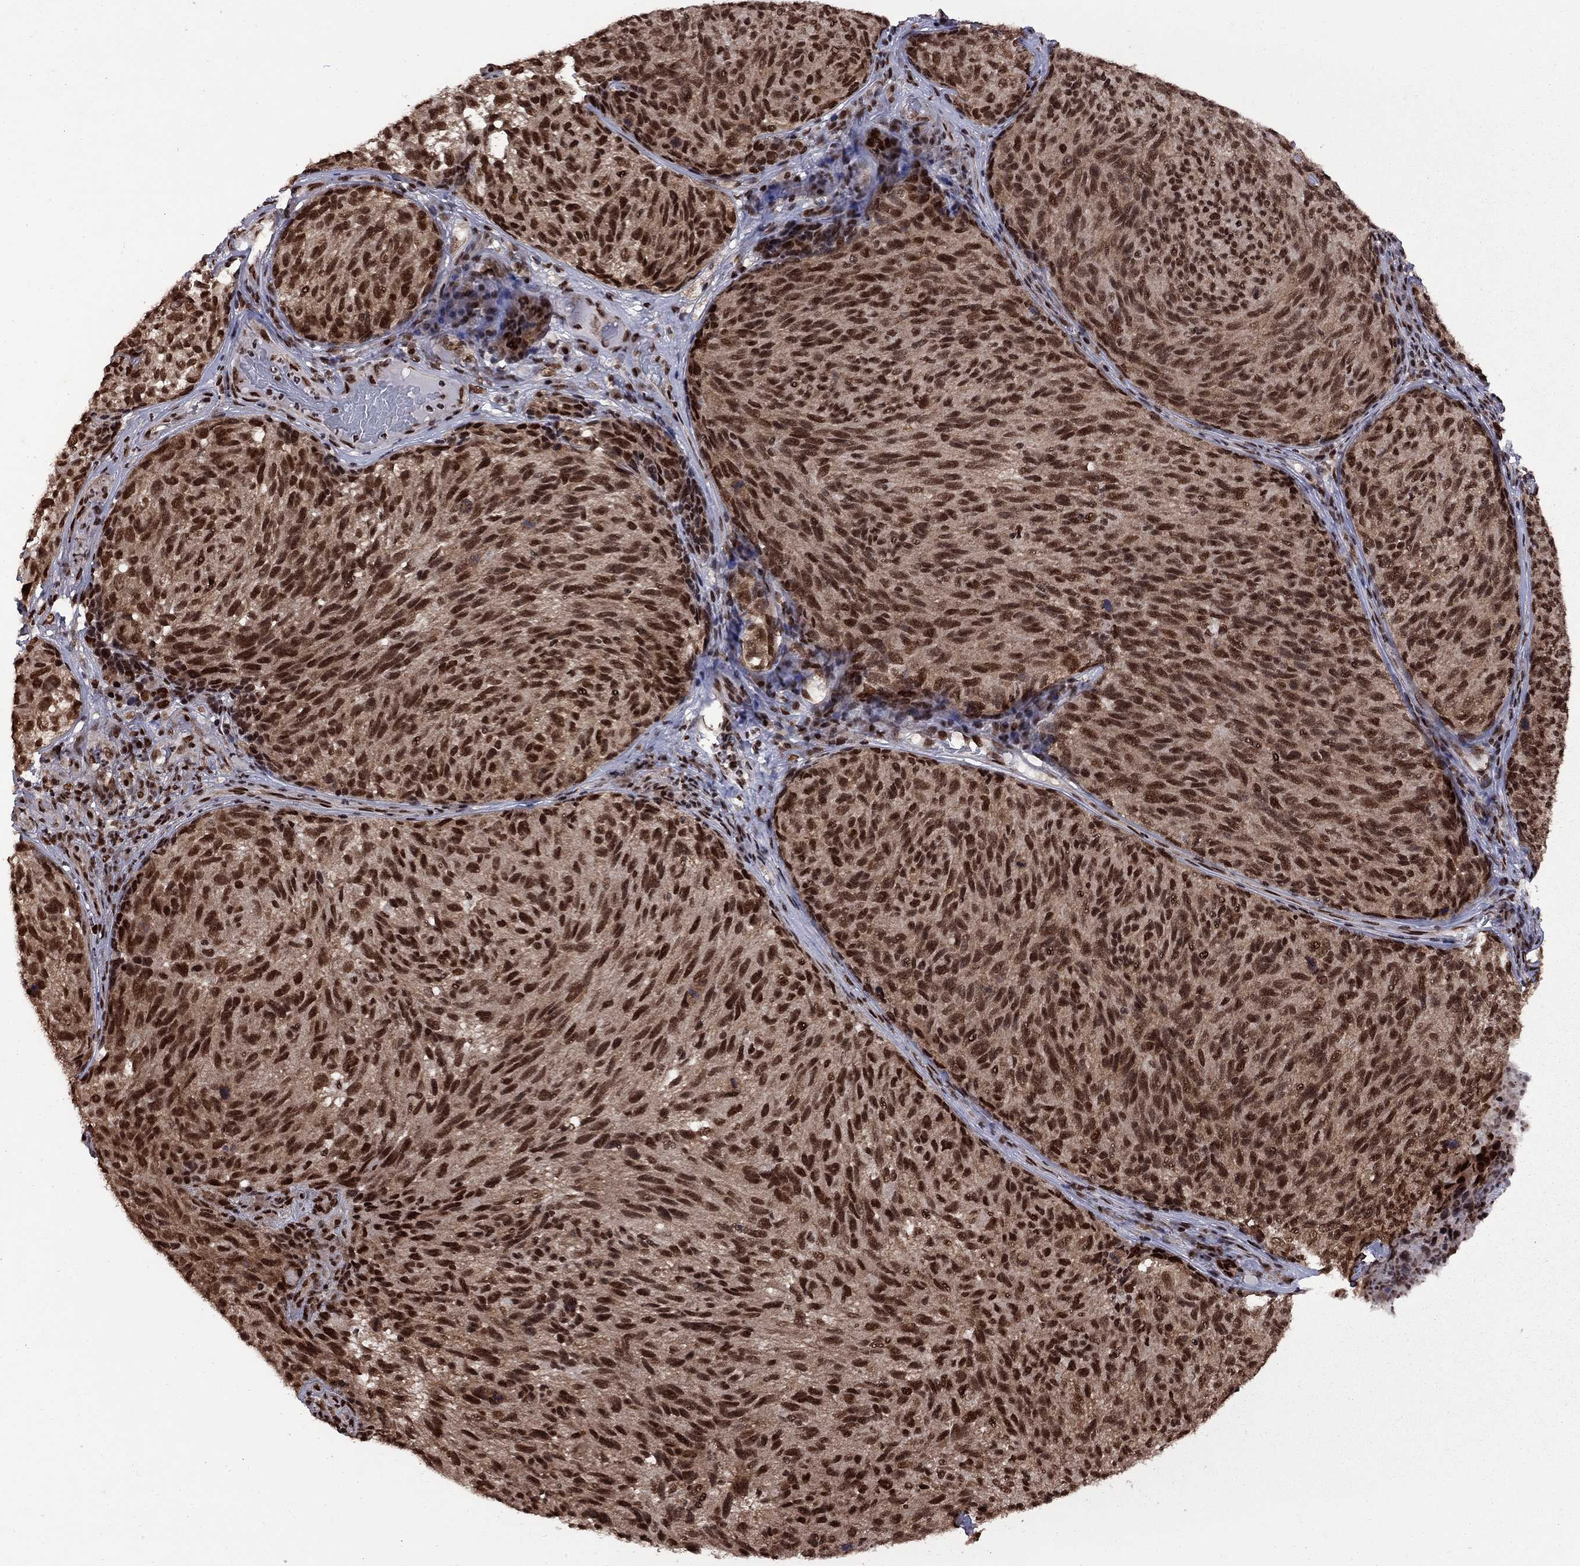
{"staining": {"intensity": "strong", "quantity": ">75%", "location": "nuclear"}, "tissue": "melanoma", "cell_type": "Tumor cells", "image_type": "cancer", "snomed": [{"axis": "morphology", "description": "Malignant melanoma, NOS"}, {"axis": "topography", "description": "Skin"}], "caption": "Protein expression analysis of melanoma shows strong nuclear staining in approximately >75% of tumor cells.", "gene": "MED25", "patient": {"sex": "female", "age": 73}}